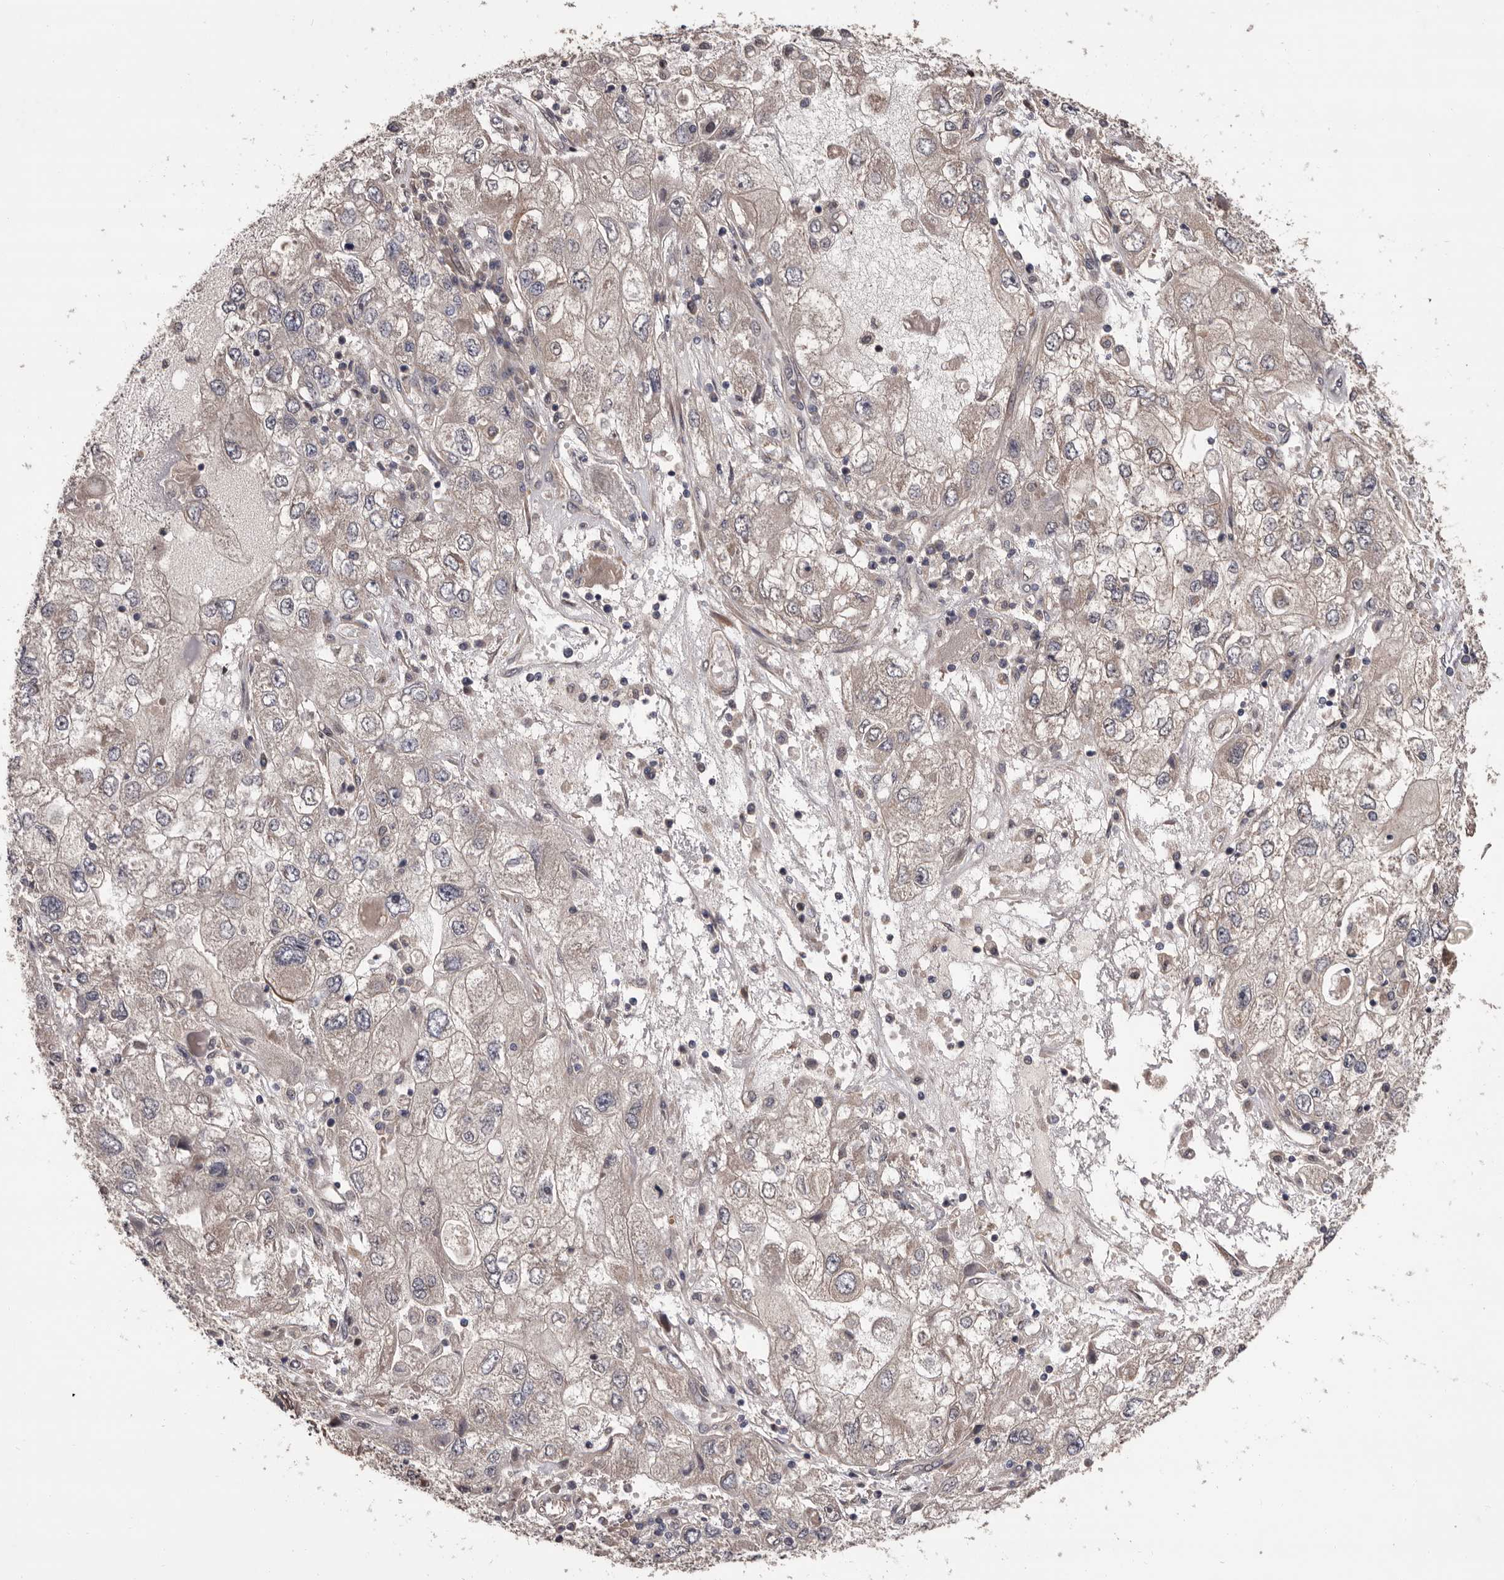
{"staining": {"intensity": "weak", "quantity": "<25%", "location": "cytoplasmic/membranous"}, "tissue": "endometrial cancer", "cell_type": "Tumor cells", "image_type": "cancer", "snomed": [{"axis": "morphology", "description": "Adenocarcinoma, NOS"}, {"axis": "topography", "description": "Endometrium"}], "caption": "Endometrial cancer (adenocarcinoma) was stained to show a protein in brown. There is no significant staining in tumor cells.", "gene": "PRKD1", "patient": {"sex": "female", "age": 49}}